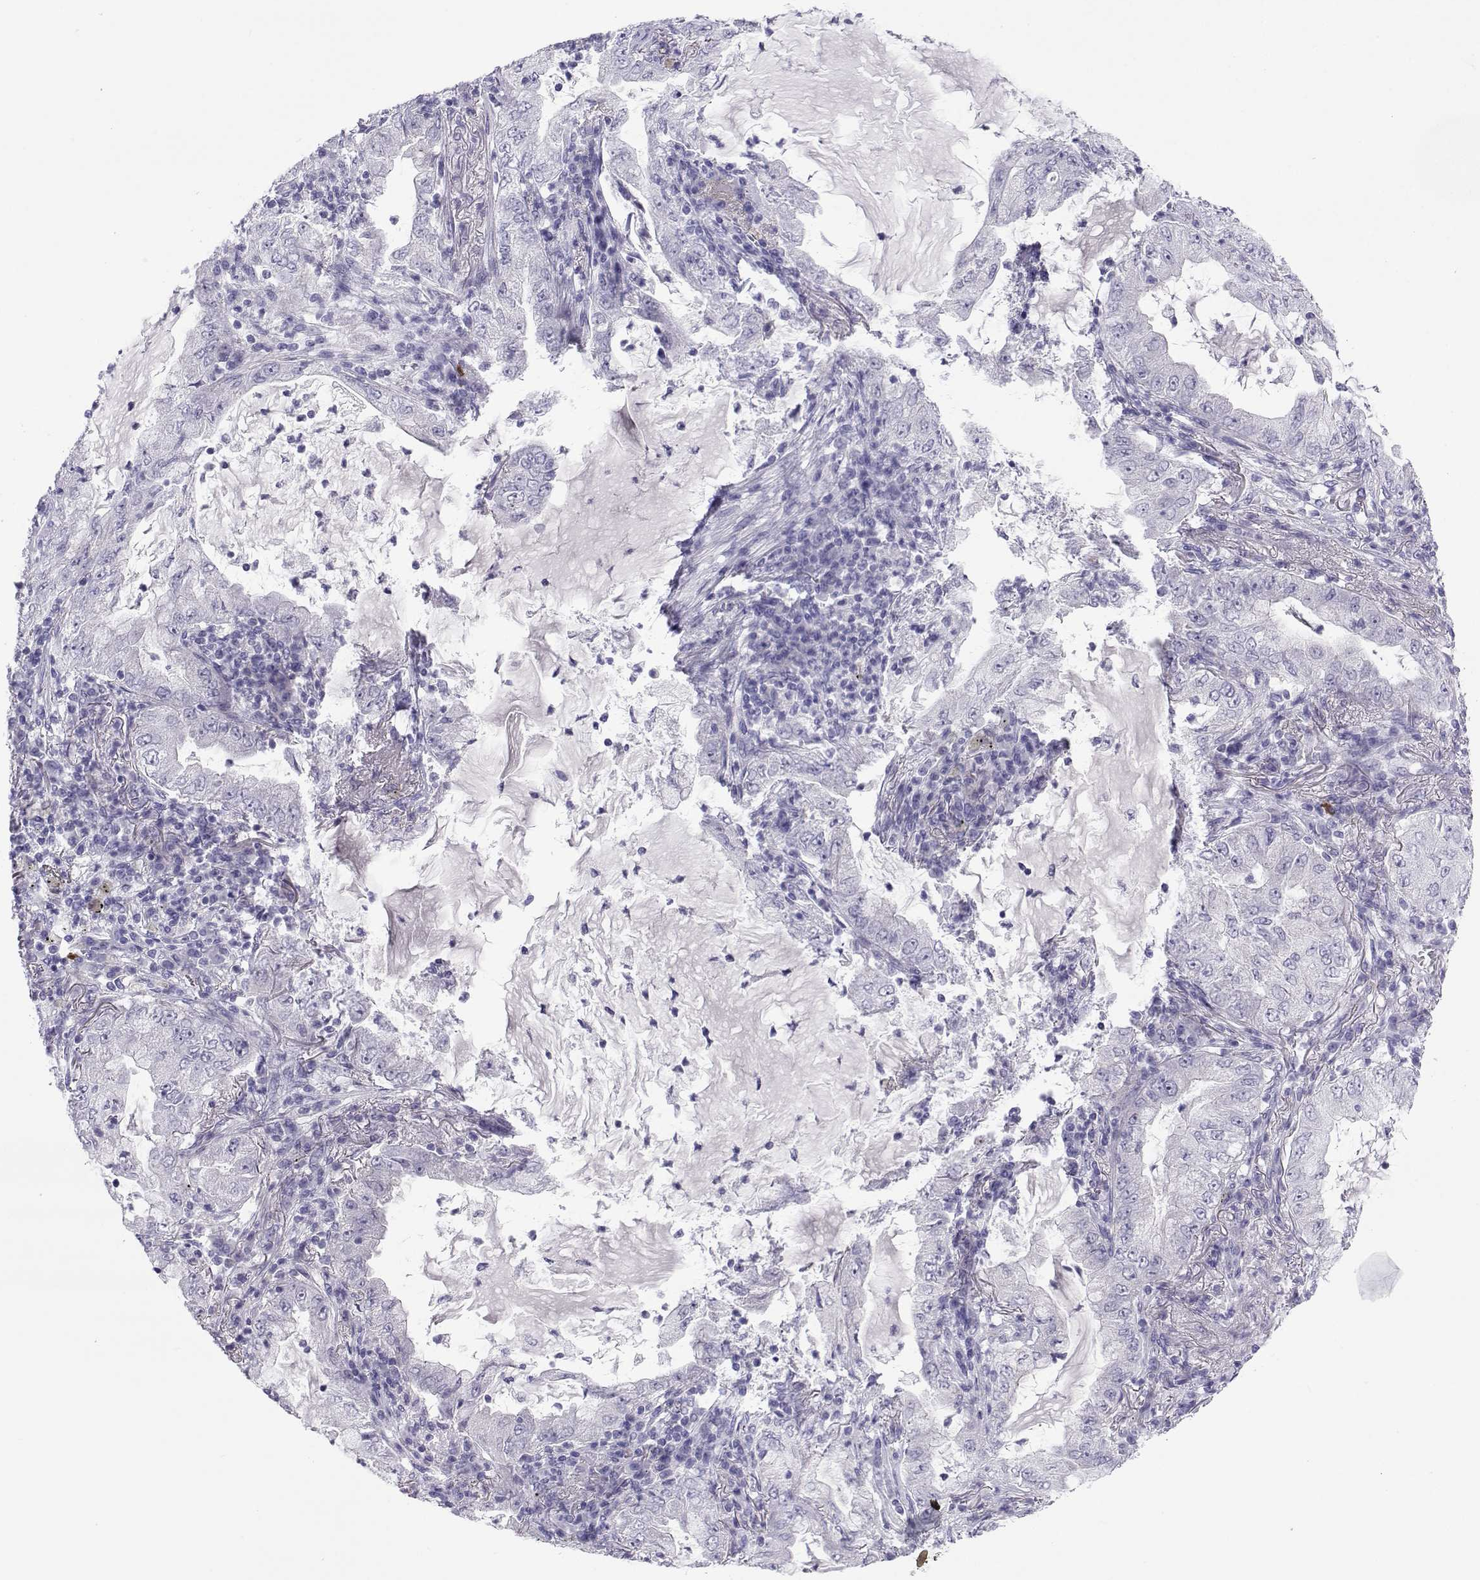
{"staining": {"intensity": "negative", "quantity": "none", "location": "none"}, "tissue": "lung cancer", "cell_type": "Tumor cells", "image_type": "cancer", "snomed": [{"axis": "morphology", "description": "Adenocarcinoma, NOS"}, {"axis": "topography", "description": "Lung"}], "caption": "This is an immunohistochemistry (IHC) image of lung adenocarcinoma. There is no staining in tumor cells.", "gene": "COL22A1", "patient": {"sex": "female", "age": 73}}